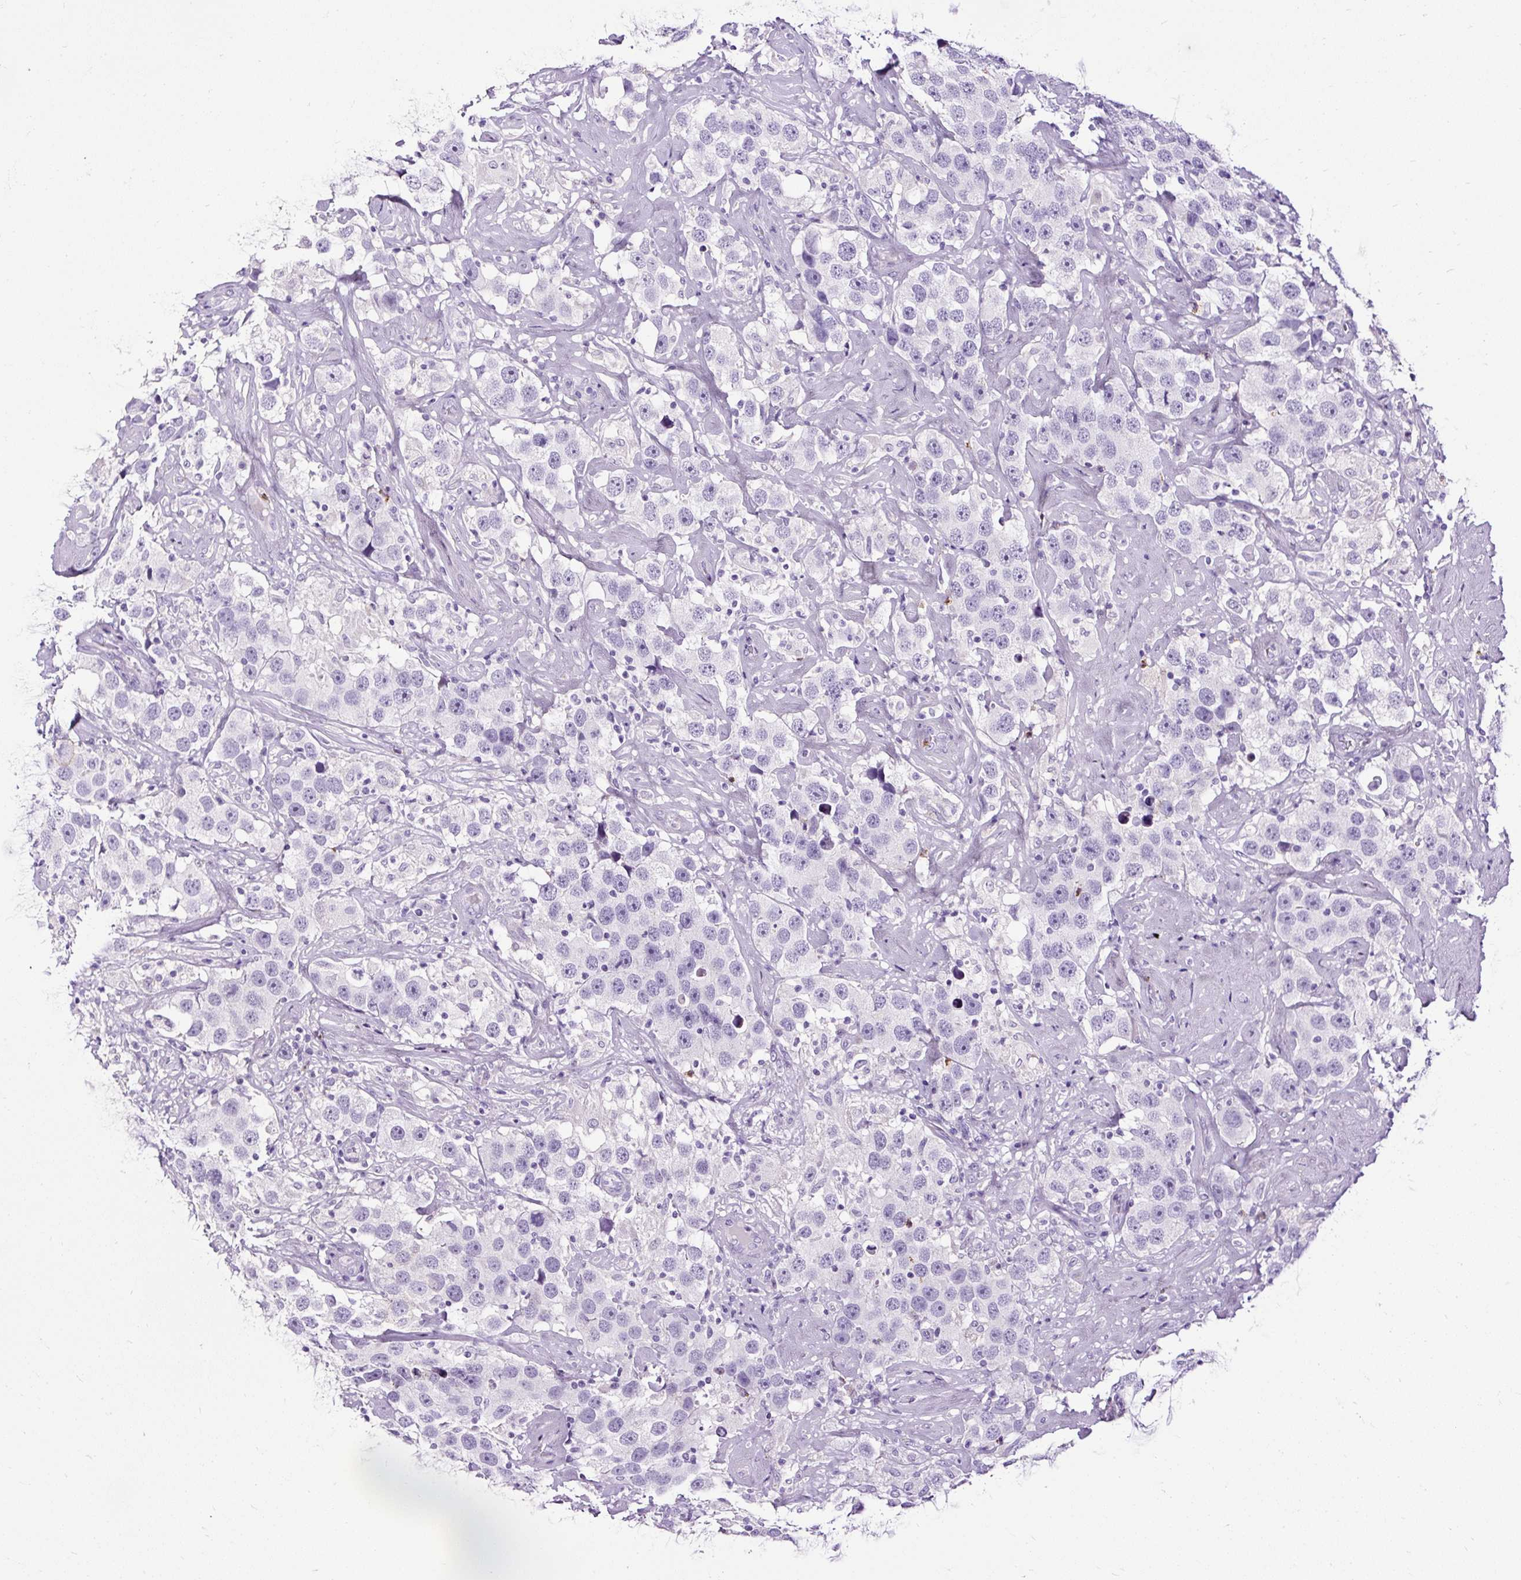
{"staining": {"intensity": "negative", "quantity": "none", "location": "none"}, "tissue": "testis cancer", "cell_type": "Tumor cells", "image_type": "cancer", "snomed": [{"axis": "morphology", "description": "Seminoma, NOS"}, {"axis": "topography", "description": "Testis"}], "caption": "Tumor cells are negative for brown protein staining in testis cancer. (Immunohistochemistry, brightfield microscopy, high magnification).", "gene": "SLC7A8", "patient": {"sex": "male", "age": 49}}